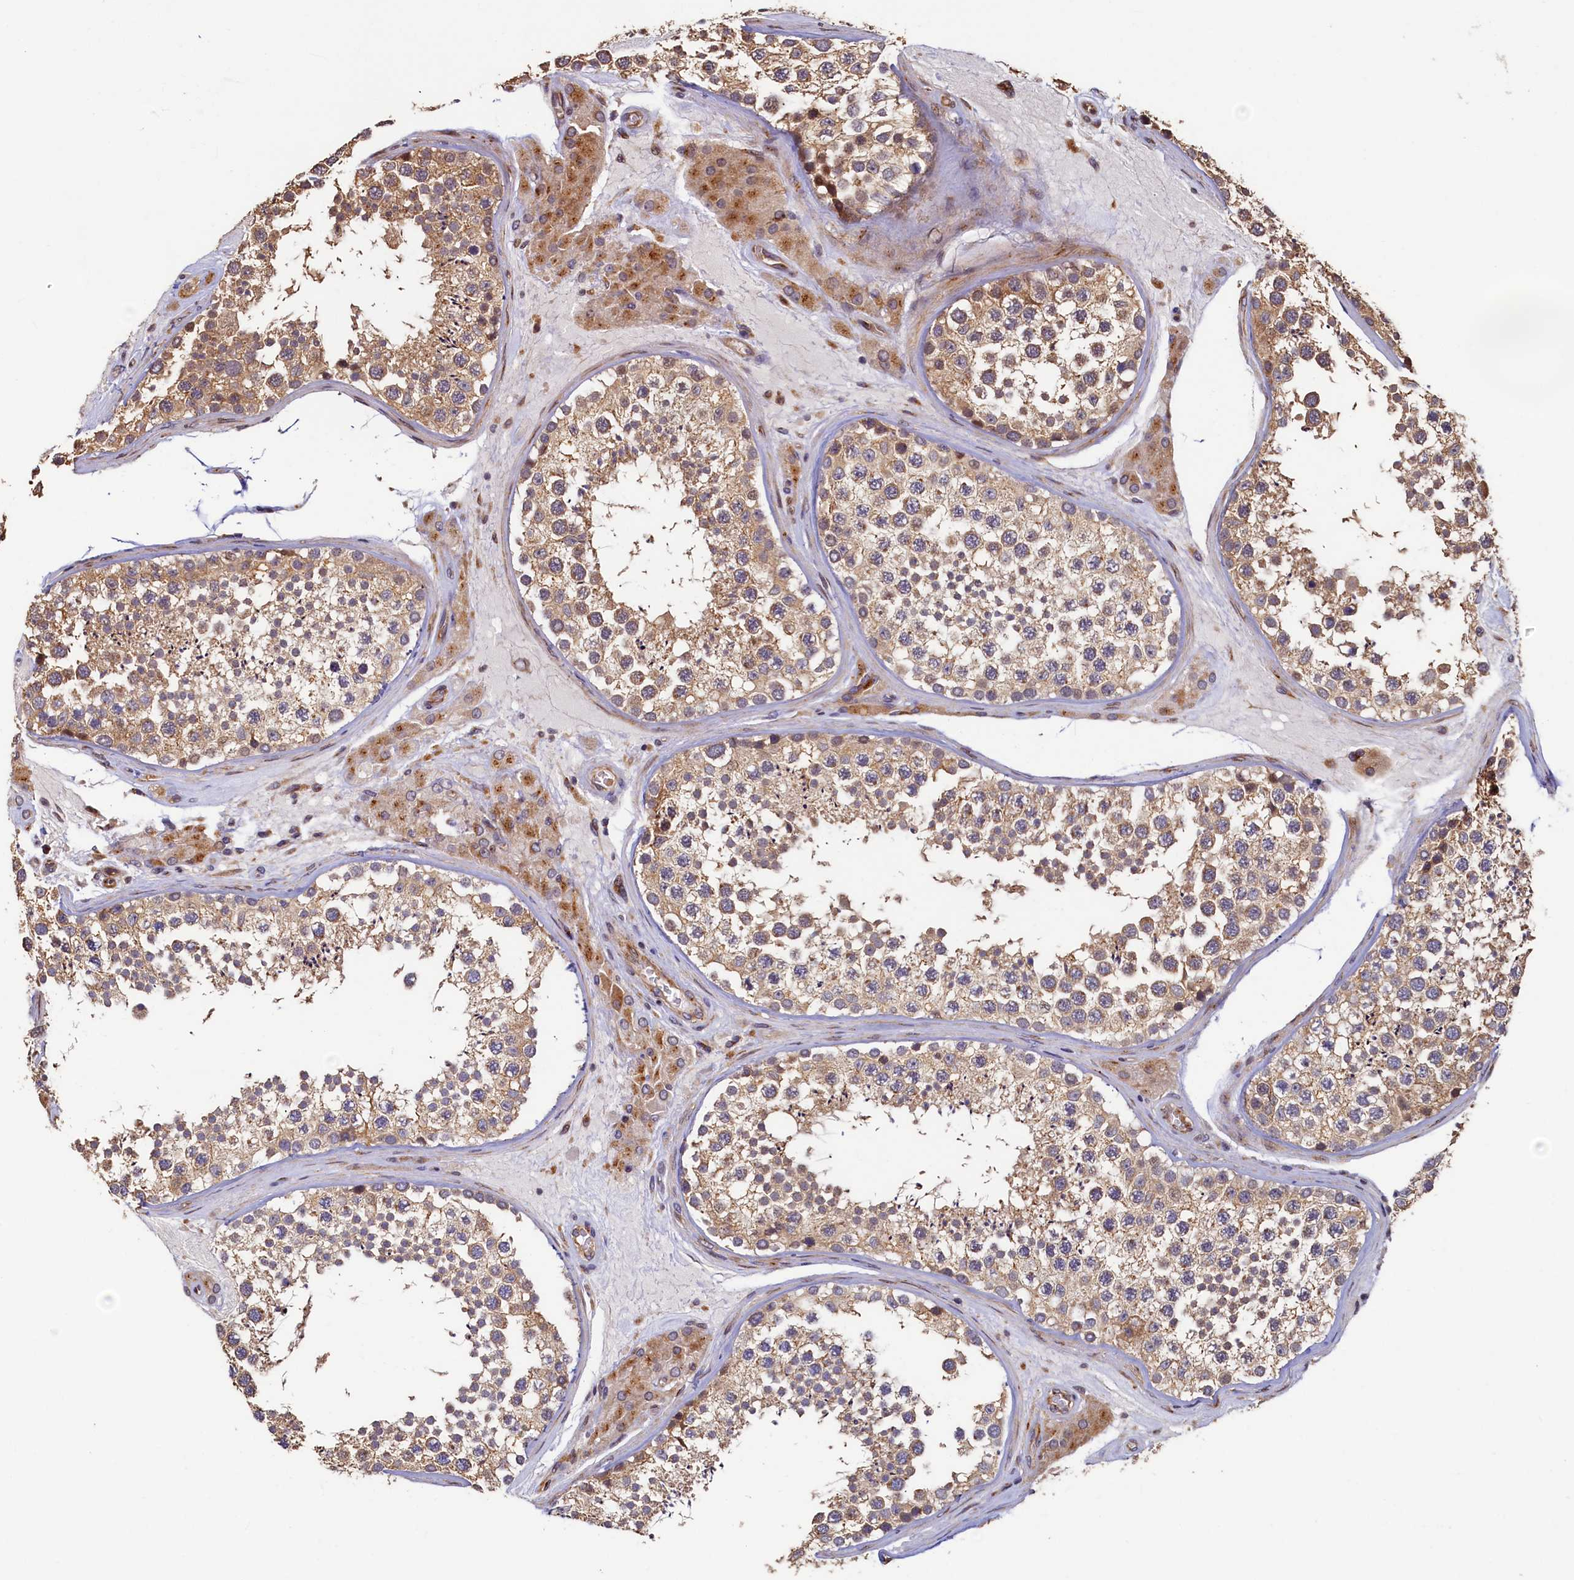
{"staining": {"intensity": "moderate", "quantity": ">75%", "location": "cytoplasmic/membranous"}, "tissue": "testis", "cell_type": "Cells in seminiferous ducts", "image_type": "normal", "snomed": [{"axis": "morphology", "description": "Normal tissue, NOS"}, {"axis": "topography", "description": "Testis"}], "caption": "Immunohistochemistry (IHC) staining of normal testis, which exhibits medium levels of moderate cytoplasmic/membranous expression in approximately >75% of cells in seminiferous ducts indicating moderate cytoplasmic/membranous protein staining. The staining was performed using DAB (3,3'-diaminobenzidine) (brown) for protein detection and nuclei were counterstained in hematoxylin (blue).", "gene": "TMEM181", "patient": {"sex": "male", "age": 46}}